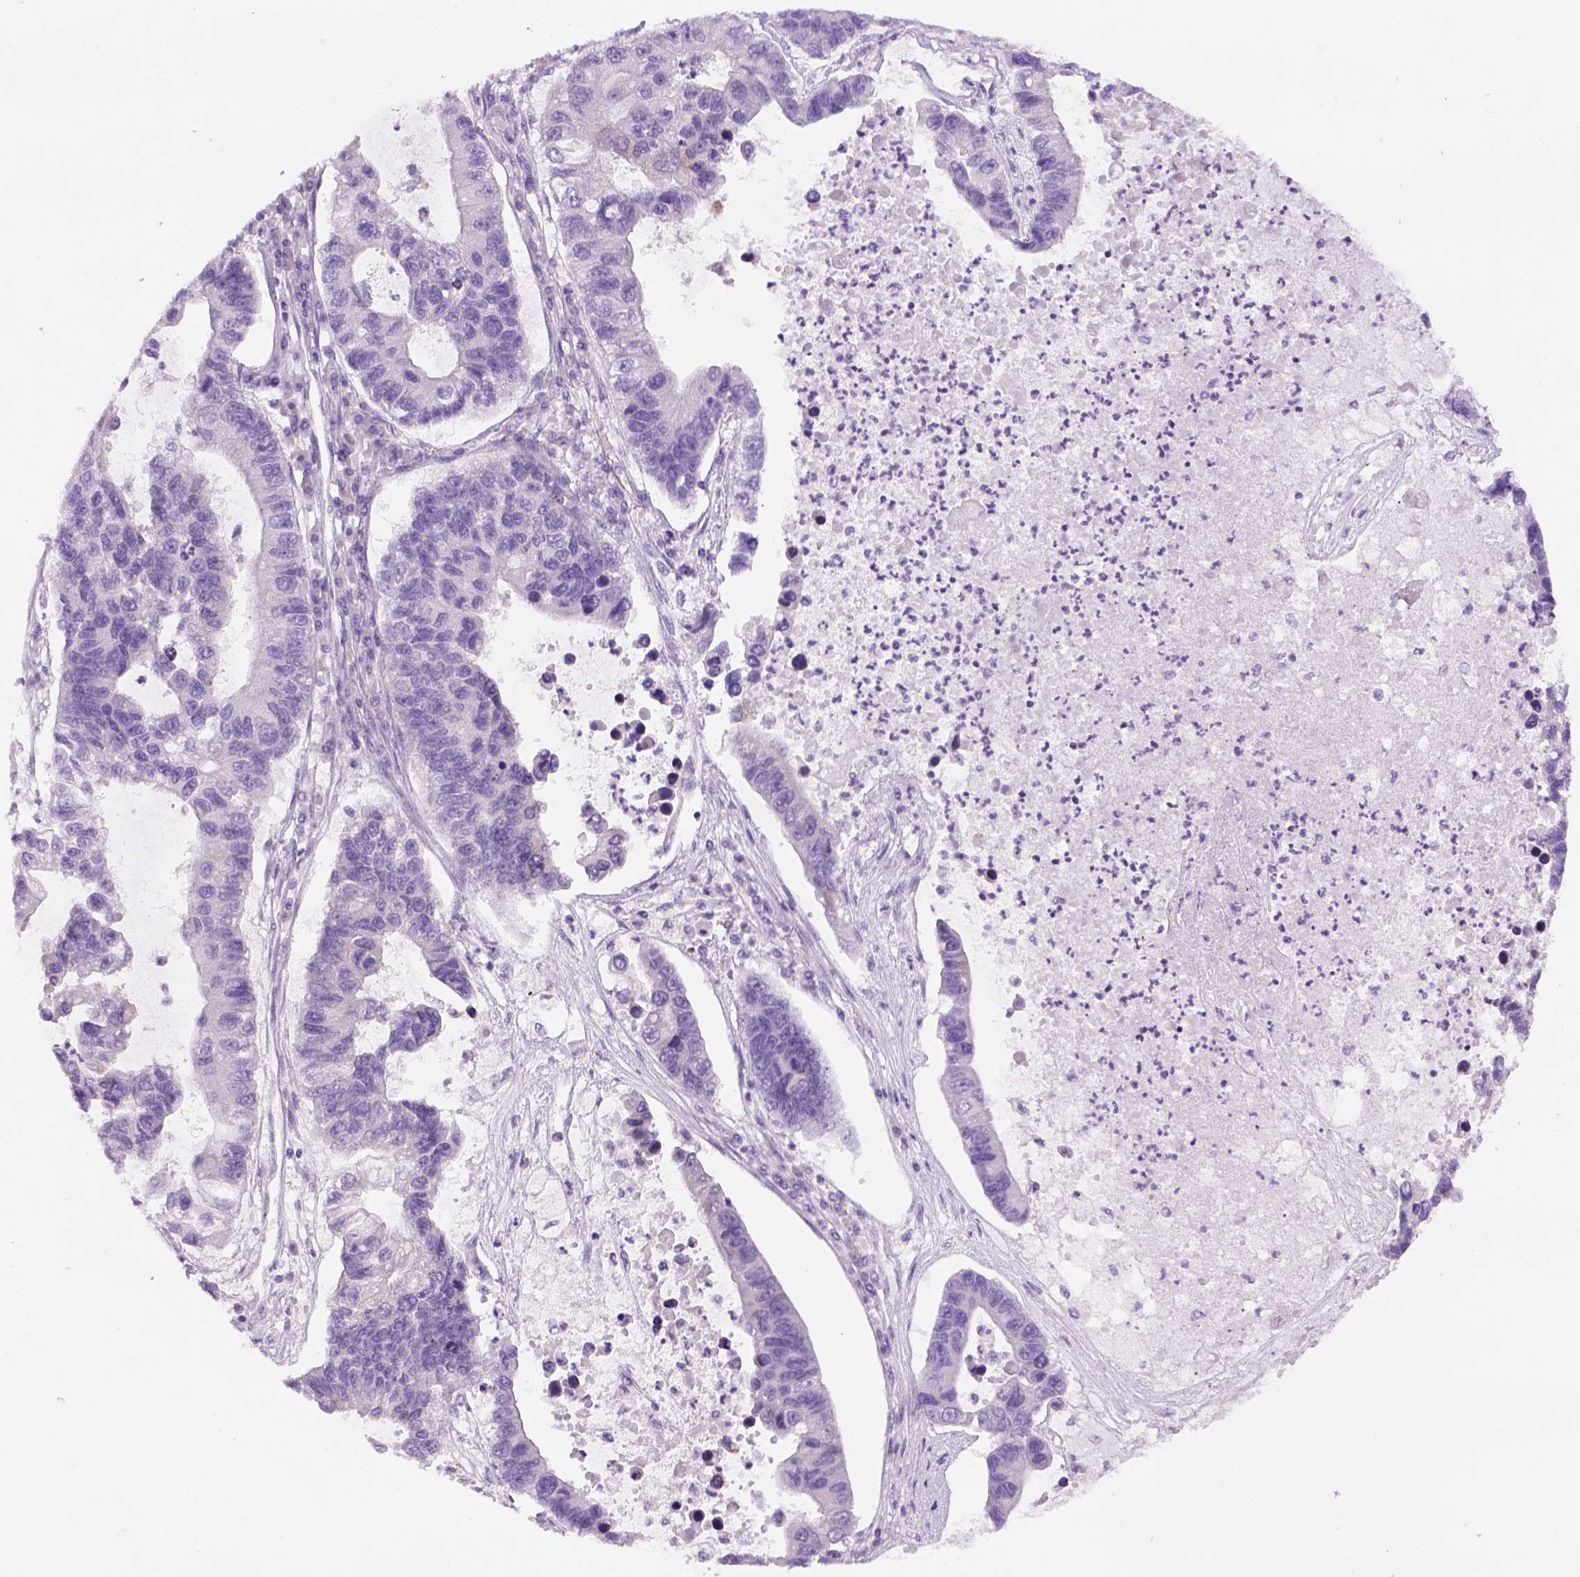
{"staining": {"intensity": "negative", "quantity": "none", "location": "none"}, "tissue": "lung cancer", "cell_type": "Tumor cells", "image_type": "cancer", "snomed": [{"axis": "morphology", "description": "Adenocarcinoma, NOS"}, {"axis": "topography", "description": "Bronchus"}, {"axis": "topography", "description": "Lung"}], "caption": "Immunohistochemical staining of human lung adenocarcinoma shows no significant staining in tumor cells.", "gene": "DNAH11", "patient": {"sex": "female", "age": 51}}